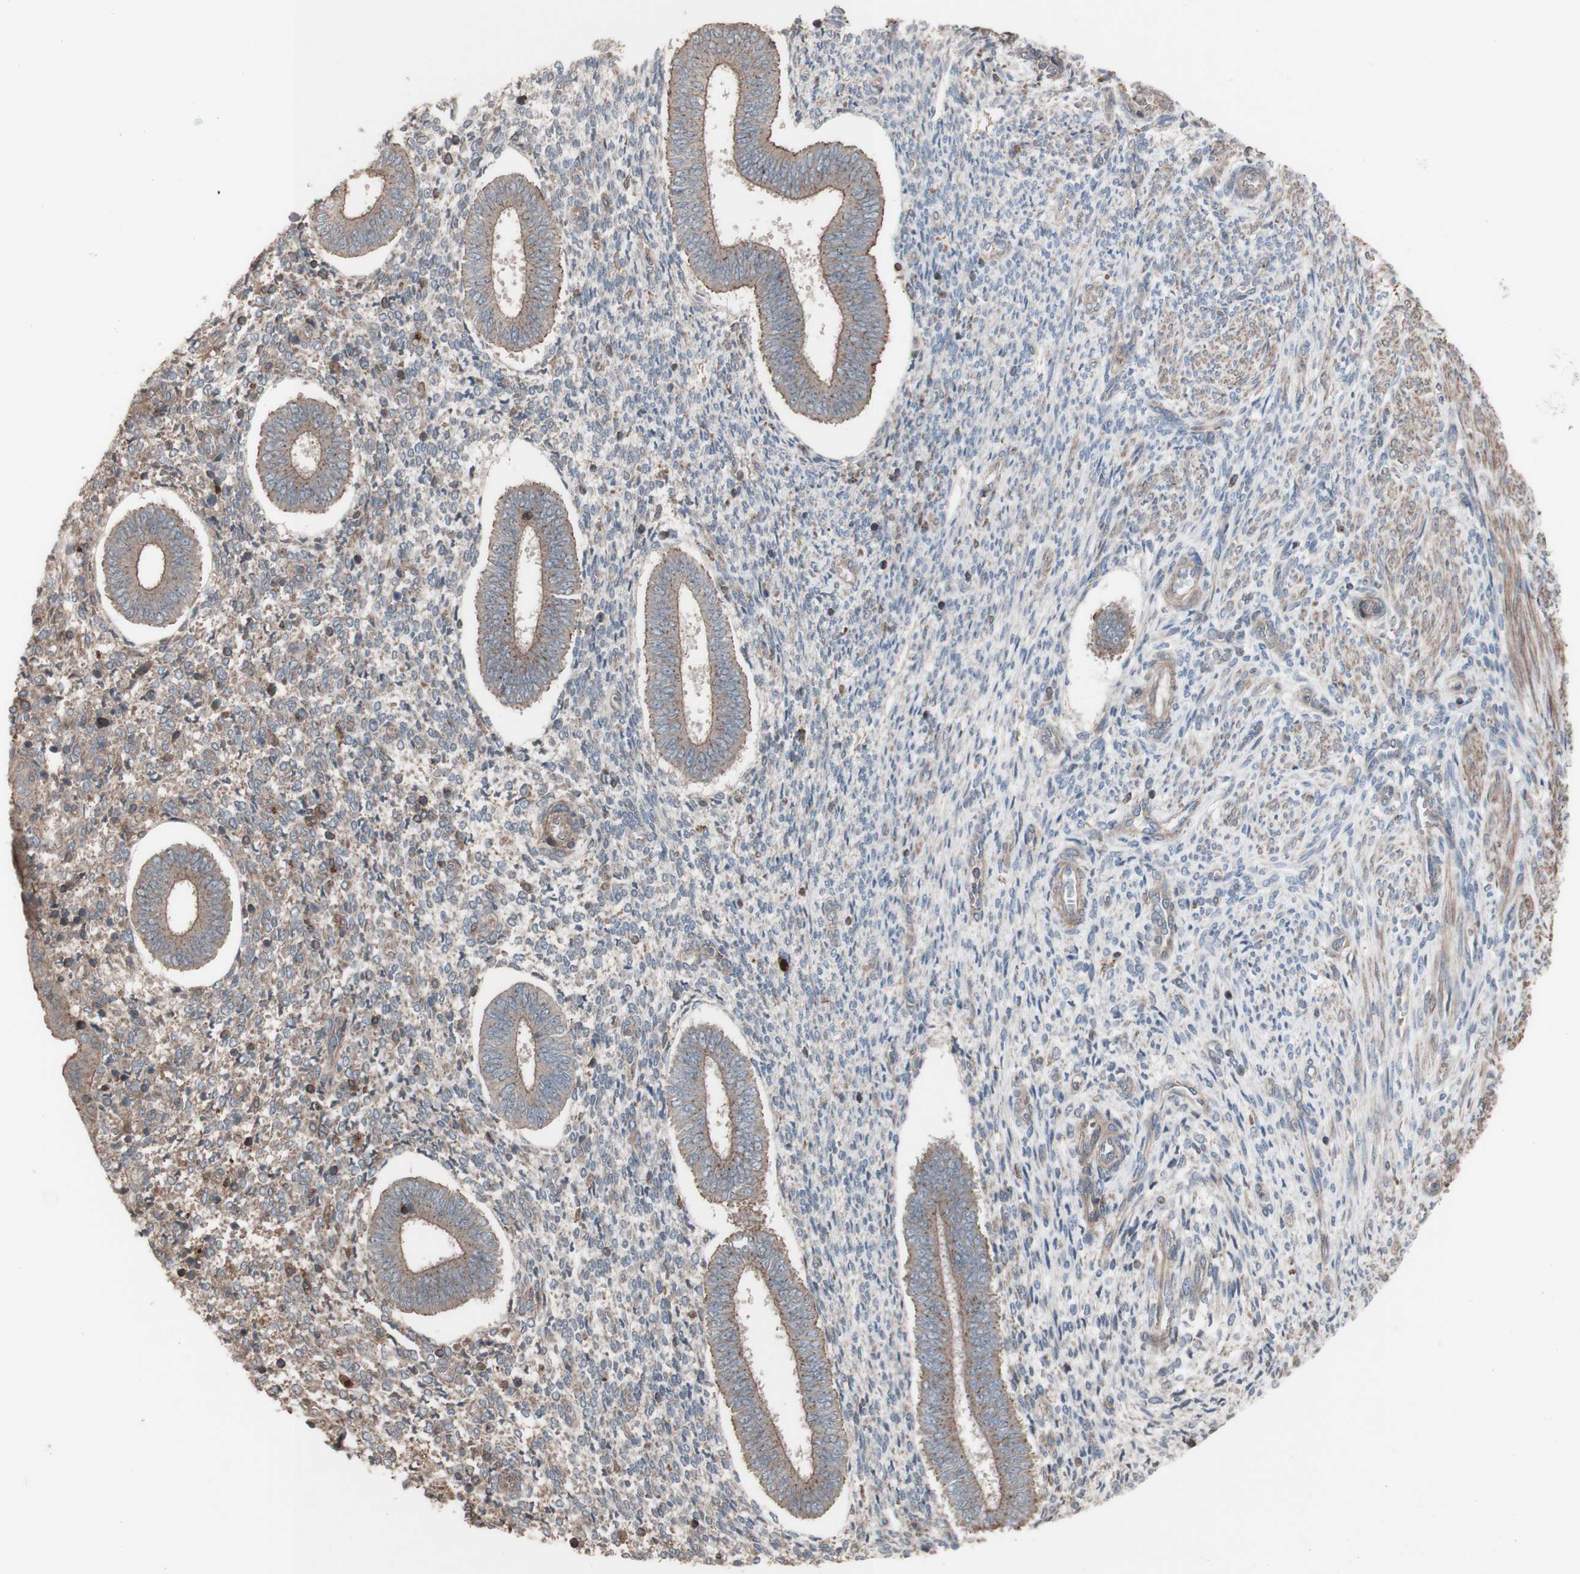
{"staining": {"intensity": "moderate", "quantity": ">75%", "location": "cytoplasmic/membranous"}, "tissue": "endometrium", "cell_type": "Cells in endometrial stroma", "image_type": "normal", "snomed": [{"axis": "morphology", "description": "Normal tissue, NOS"}, {"axis": "topography", "description": "Endometrium"}], "caption": "Protein positivity by IHC shows moderate cytoplasmic/membranous expression in approximately >75% of cells in endometrial stroma in normal endometrium.", "gene": "COPB1", "patient": {"sex": "female", "age": 35}}